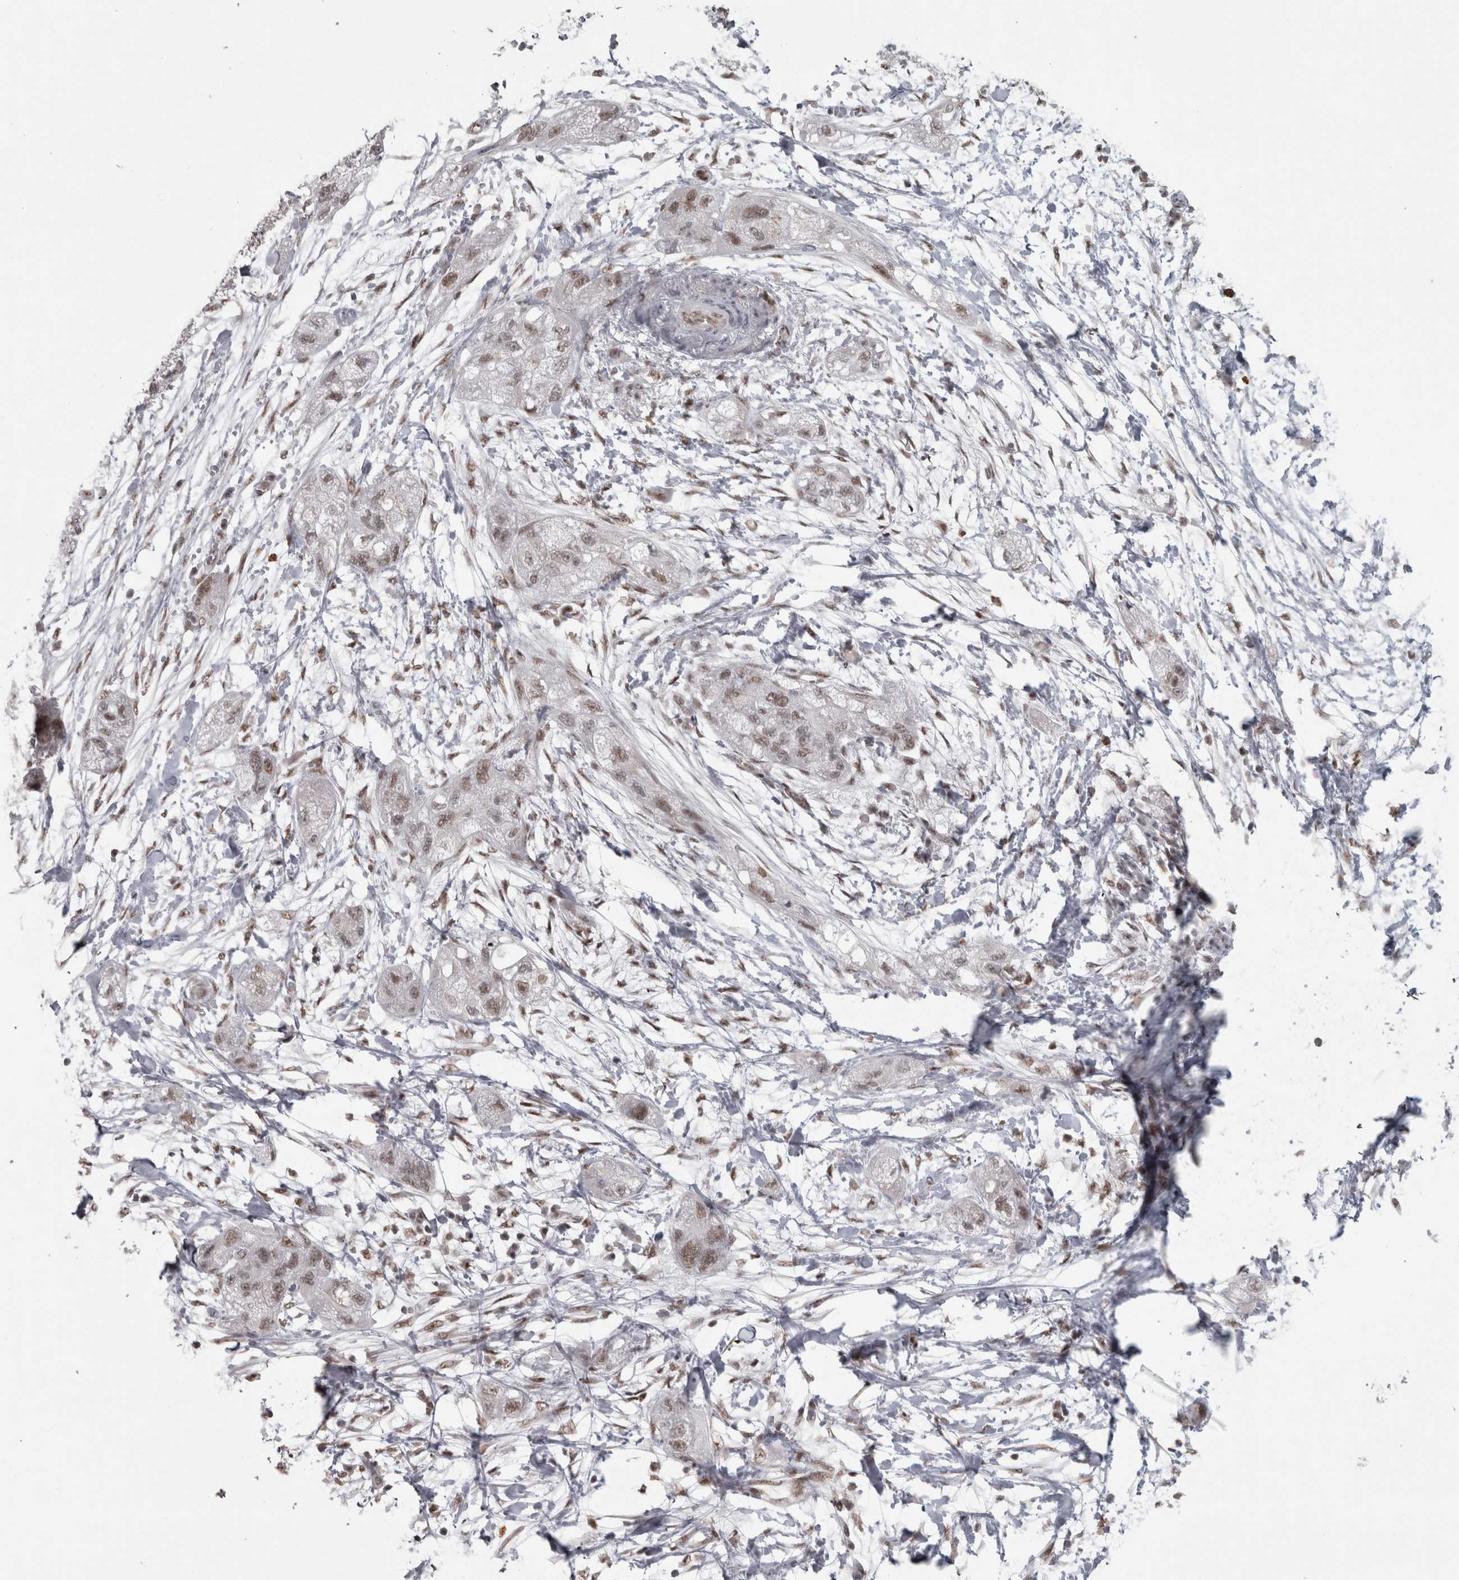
{"staining": {"intensity": "weak", "quantity": ">75%", "location": "nuclear"}, "tissue": "pancreatic cancer", "cell_type": "Tumor cells", "image_type": "cancer", "snomed": [{"axis": "morphology", "description": "Adenocarcinoma, NOS"}, {"axis": "topography", "description": "Pancreas"}], "caption": "Protein analysis of adenocarcinoma (pancreatic) tissue displays weak nuclear positivity in about >75% of tumor cells. The protein of interest is shown in brown color, while the nuclei are stained blue.", "gene": "MICU3", "patient": {"sex": "female", "age": 78}}